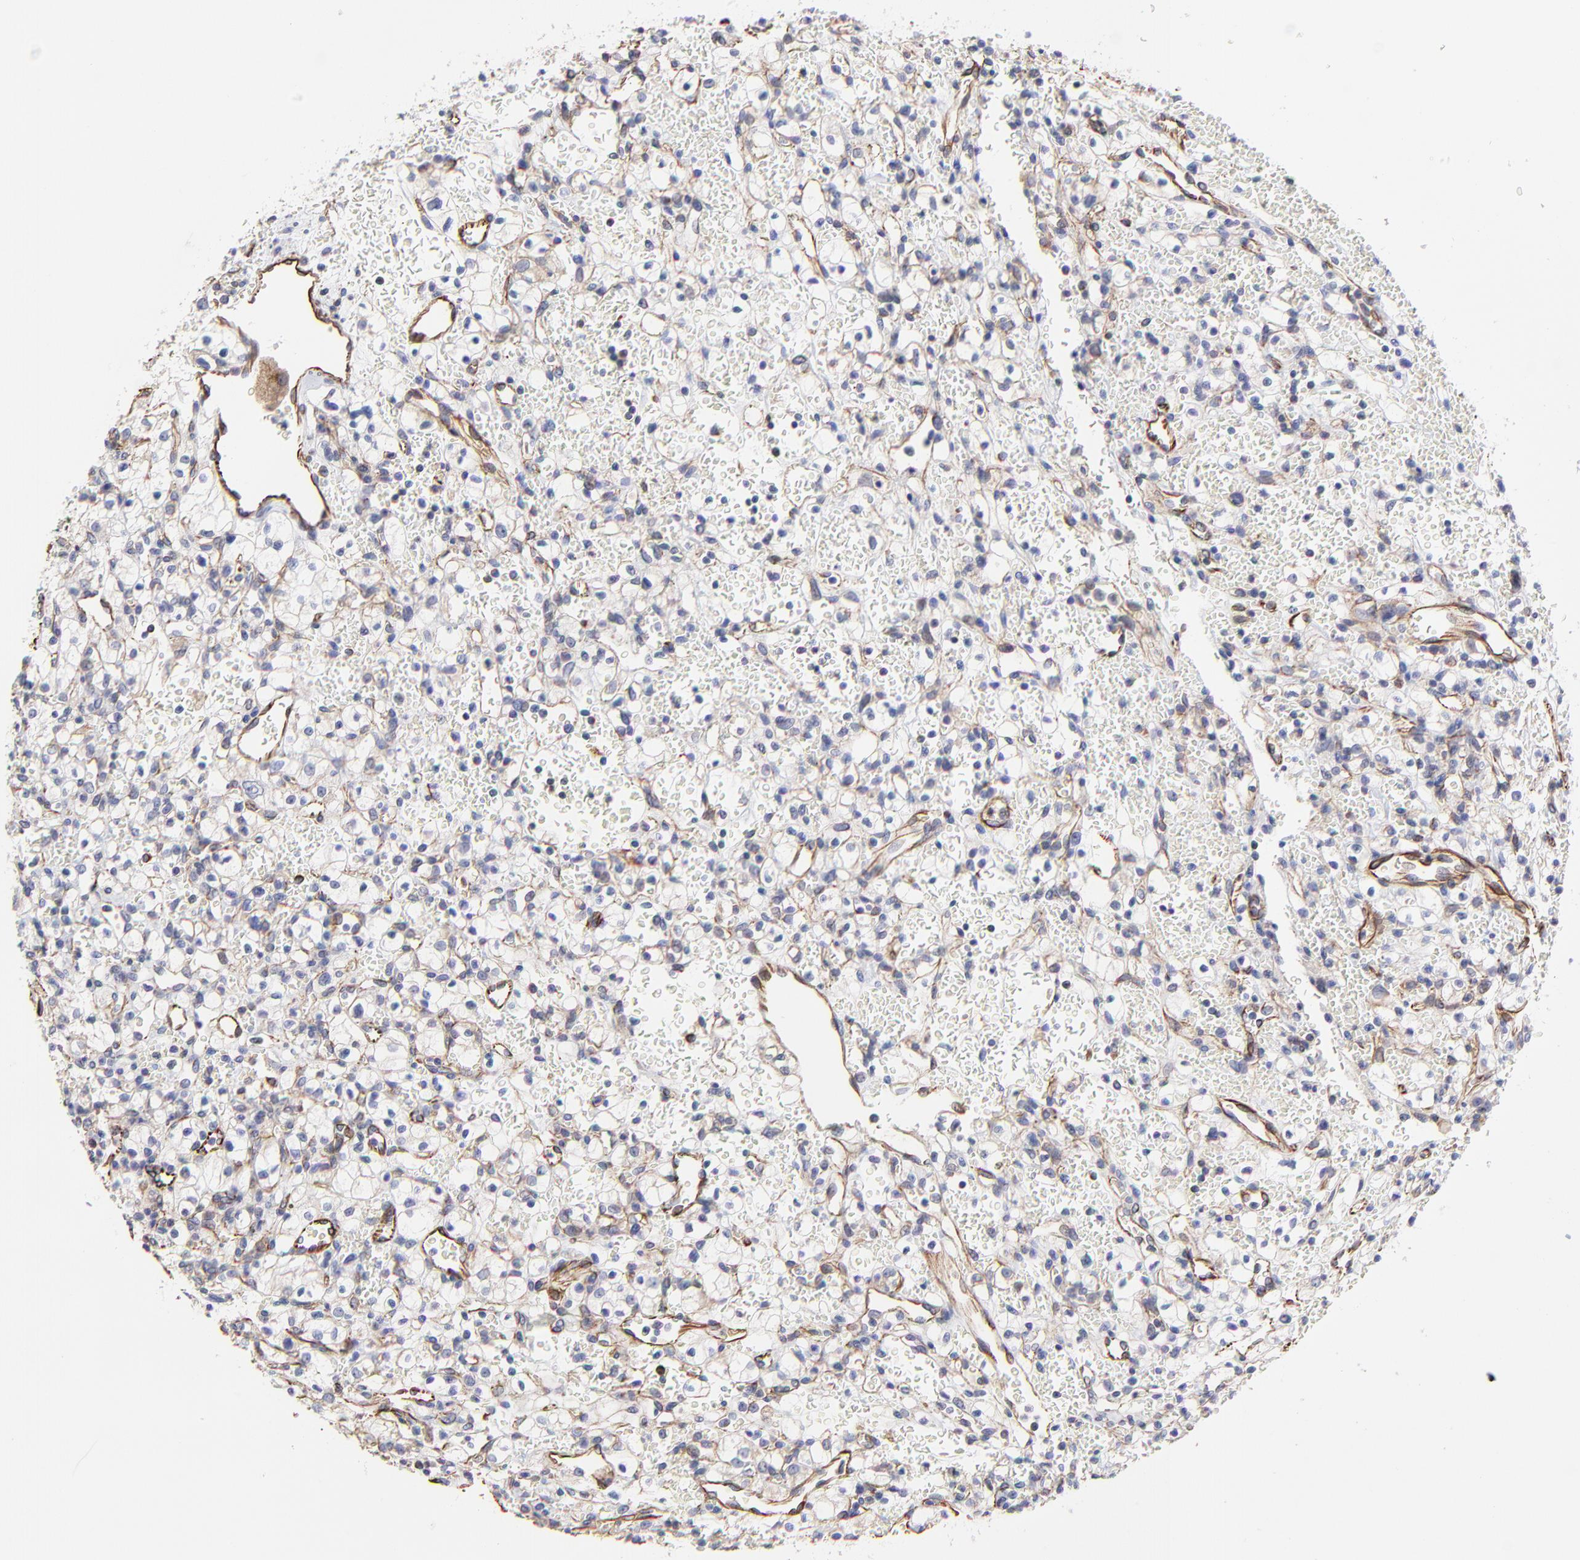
{"staining": {"intensity": "moderate", "quantity": "25%-75%", "location": "cytoplasmic/membranous"}, "tissue": "renal cancer", "cell_type": "Tumor cells", "image_type": "cancer", "snomed": [{"axis": "morphology", "description": "Adenocarcinoma, NOS"}, {"axis": "topography", "description": "Kidney"}], "caption": "Immunohistochemical staining of renal cancer (adenocarcinoma) exhibits medium levels of moderate cytoplasmic/membranous staining in about 25%-75% of tumor cells. (brown staining indicates protein expression, while blue staining denotes nuclei).", "gene": "COX8C", "patient": {"sex": "female", "age": 62}}